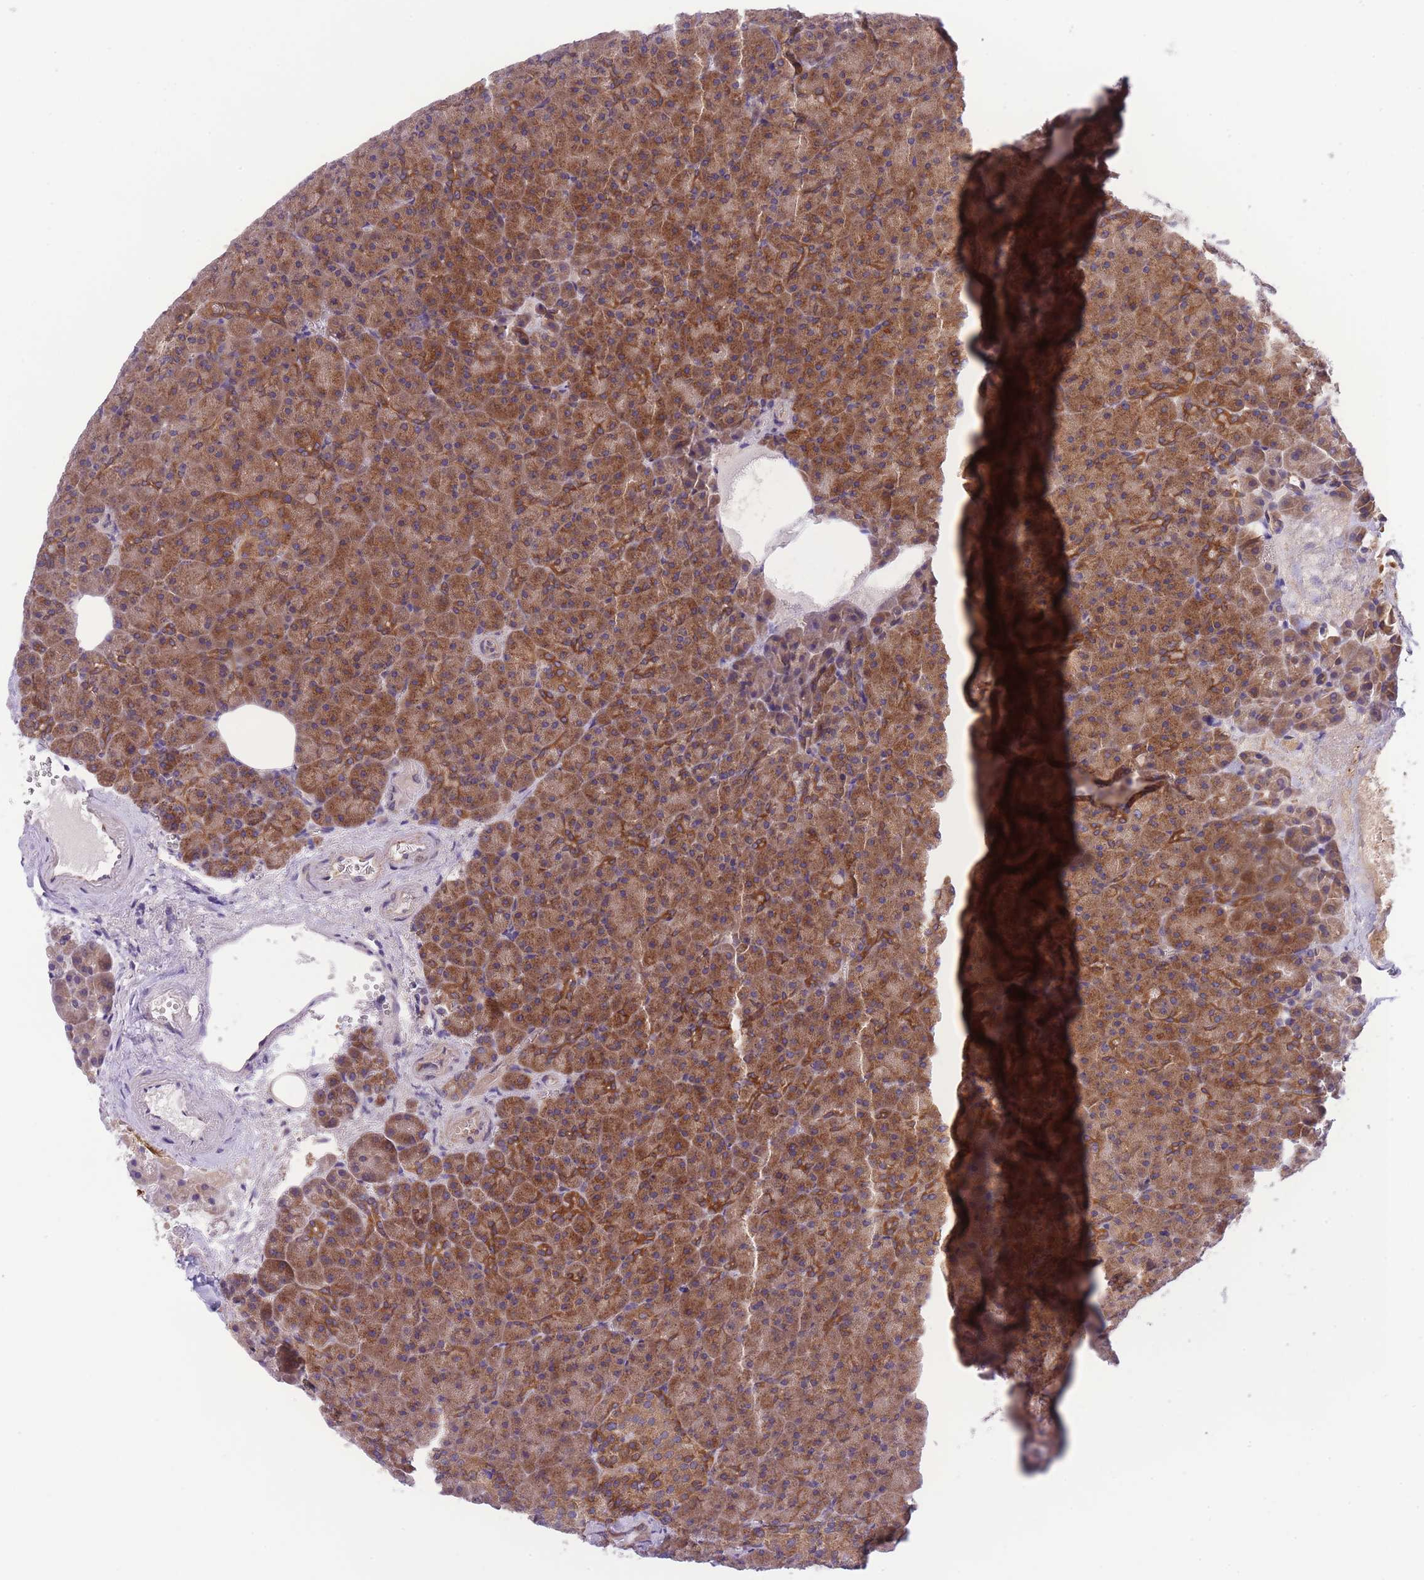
{"staining": {"intensity": "moderate", "quantity": ">75%", "location": "cytoplasmic/membranous"}, "tissue": "pancreas", "cell_type": "Exocrine glandular cells", "image_type": "normal", "snomed": [{"axis": "morphology", "description": "Normal tissue, NOS"}, {"axis": "topography", "description": "Pancreas"}], "caption": "Moderate cytoplasmic/membranous protein staining is seen in approximately >75% of exocrine glandular cells in pancreas. The staining was performed using DAB to visualize the protein expression in brown, while the nuclei were stained in blue with hematoxylin (Magnification: 20x).", "gene": "WWOX", "patient": {"sex": "female", "age": 74}}